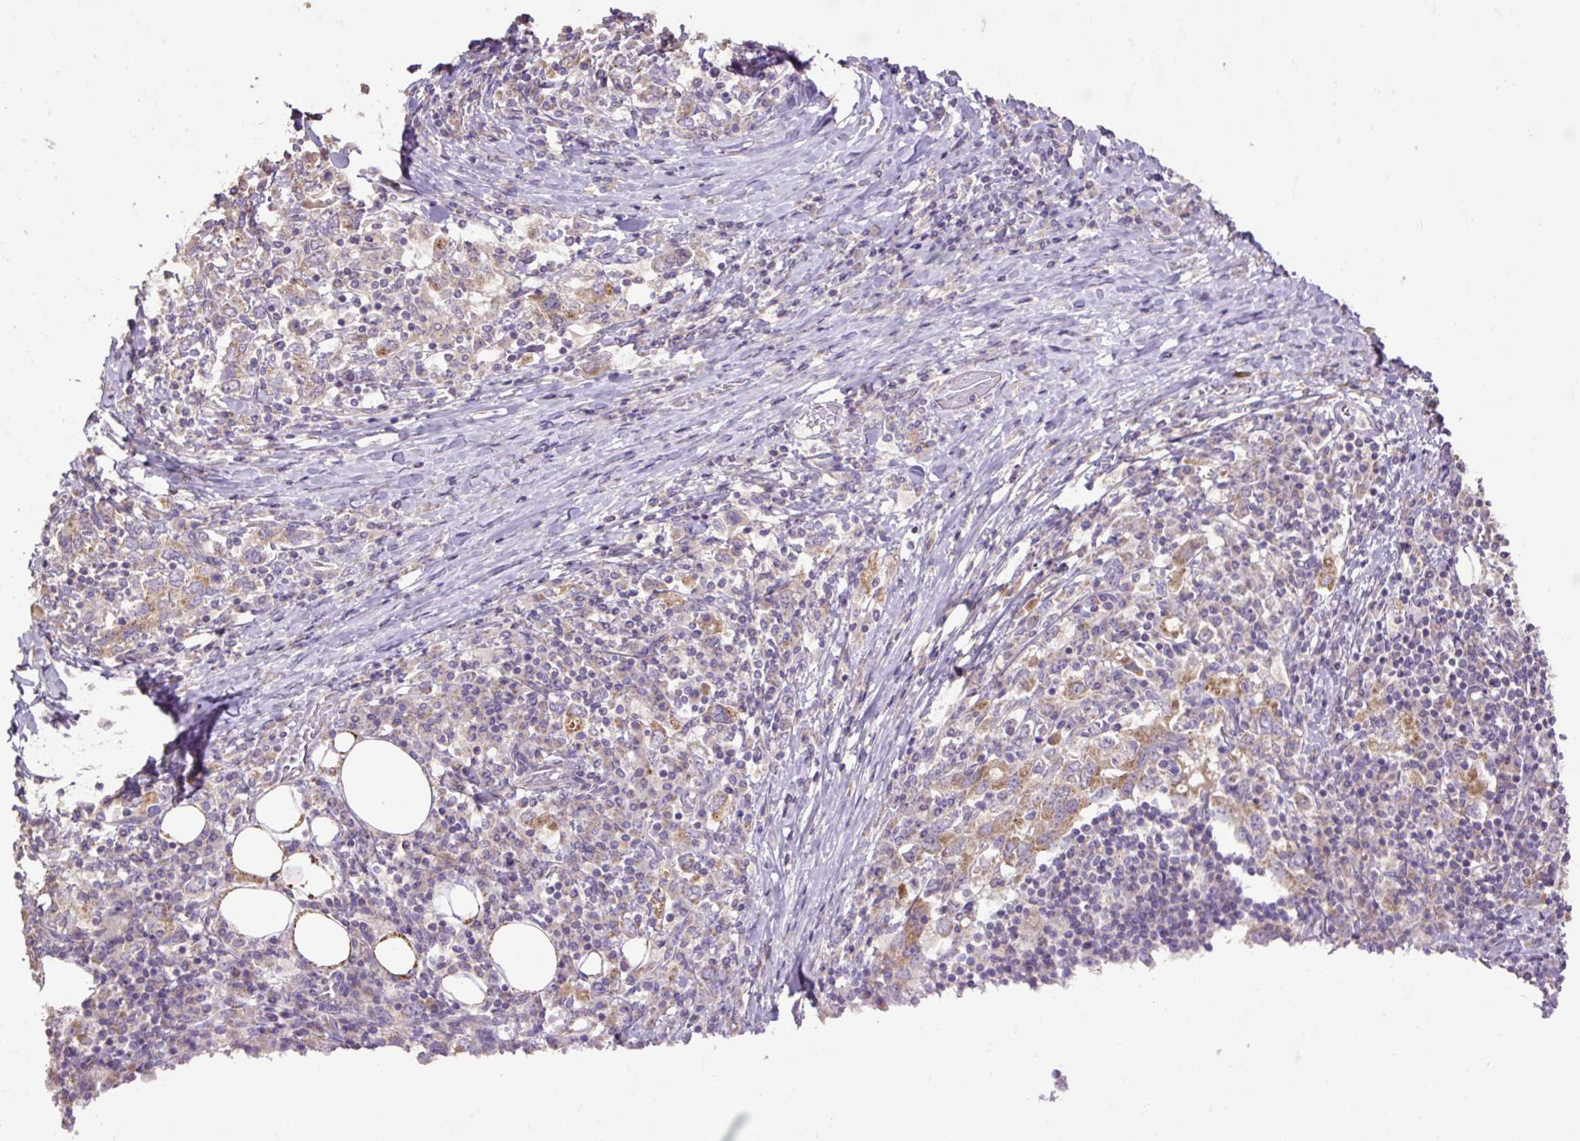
{"staining": {"intensity": "moderate", "quantity": "25%-75%", "location": "cytoplasmic/membranous"}, "tissue": "stomach cancer", "cell_type": "Tumor cells", "image_type": "cancer", "snomed": [{"axis": "morphology", "description": "Adenocarcinoma, NOS"}, {"axis": "topography", "description": "Stomach, upper"}, {"axis": "topography", "description": "Stomach"}], "caption": "Brown immunohistochemical staining in human stomach cancer shows moderate cytoplasmic/membranous staining in about 25%-75% of tumor cells.", "gene": "ABR", "patient": {"sex": "male", "age": 62}}